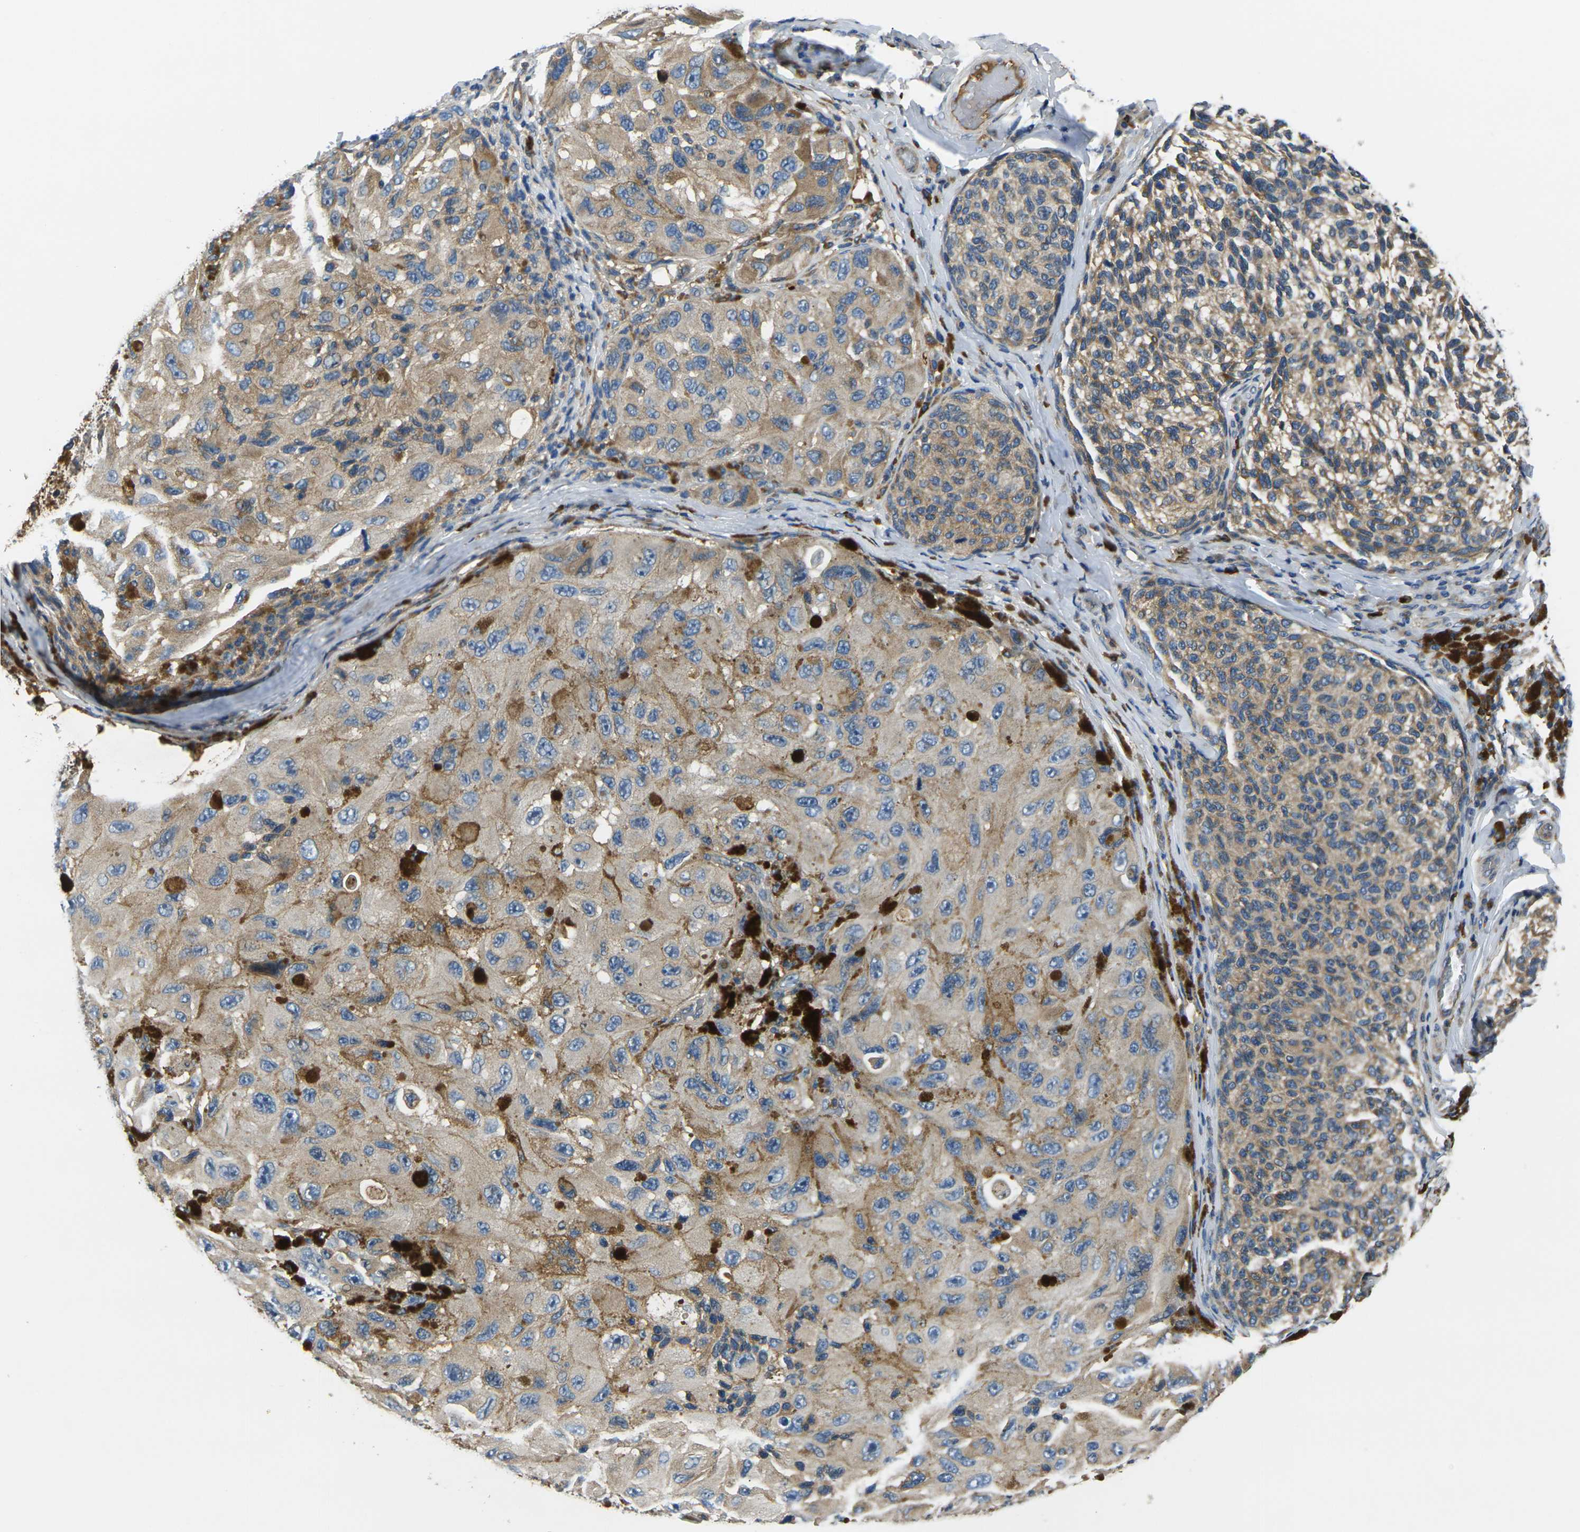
{"staining": {"intensity": "moderate", "quantity": ">75%", "location": "cytoplasmic/membranous"}, "tissue": "melanoma", "cell_type": "Tumor cells", "image_type": "cancer", "snomed": [{"axis": "morphology", "description": "Malignant melanoma, NOS"}, {"axis": "topography", "description": "Skin"}], "caption": "Human malignant melanoma stained with a brown dye reveals moderate cytoplasmic/membranous positive staining in approximately >75% of tumor cells.", "gene": "RAB1B", "patient": {"sex": "female", "age": 73}}